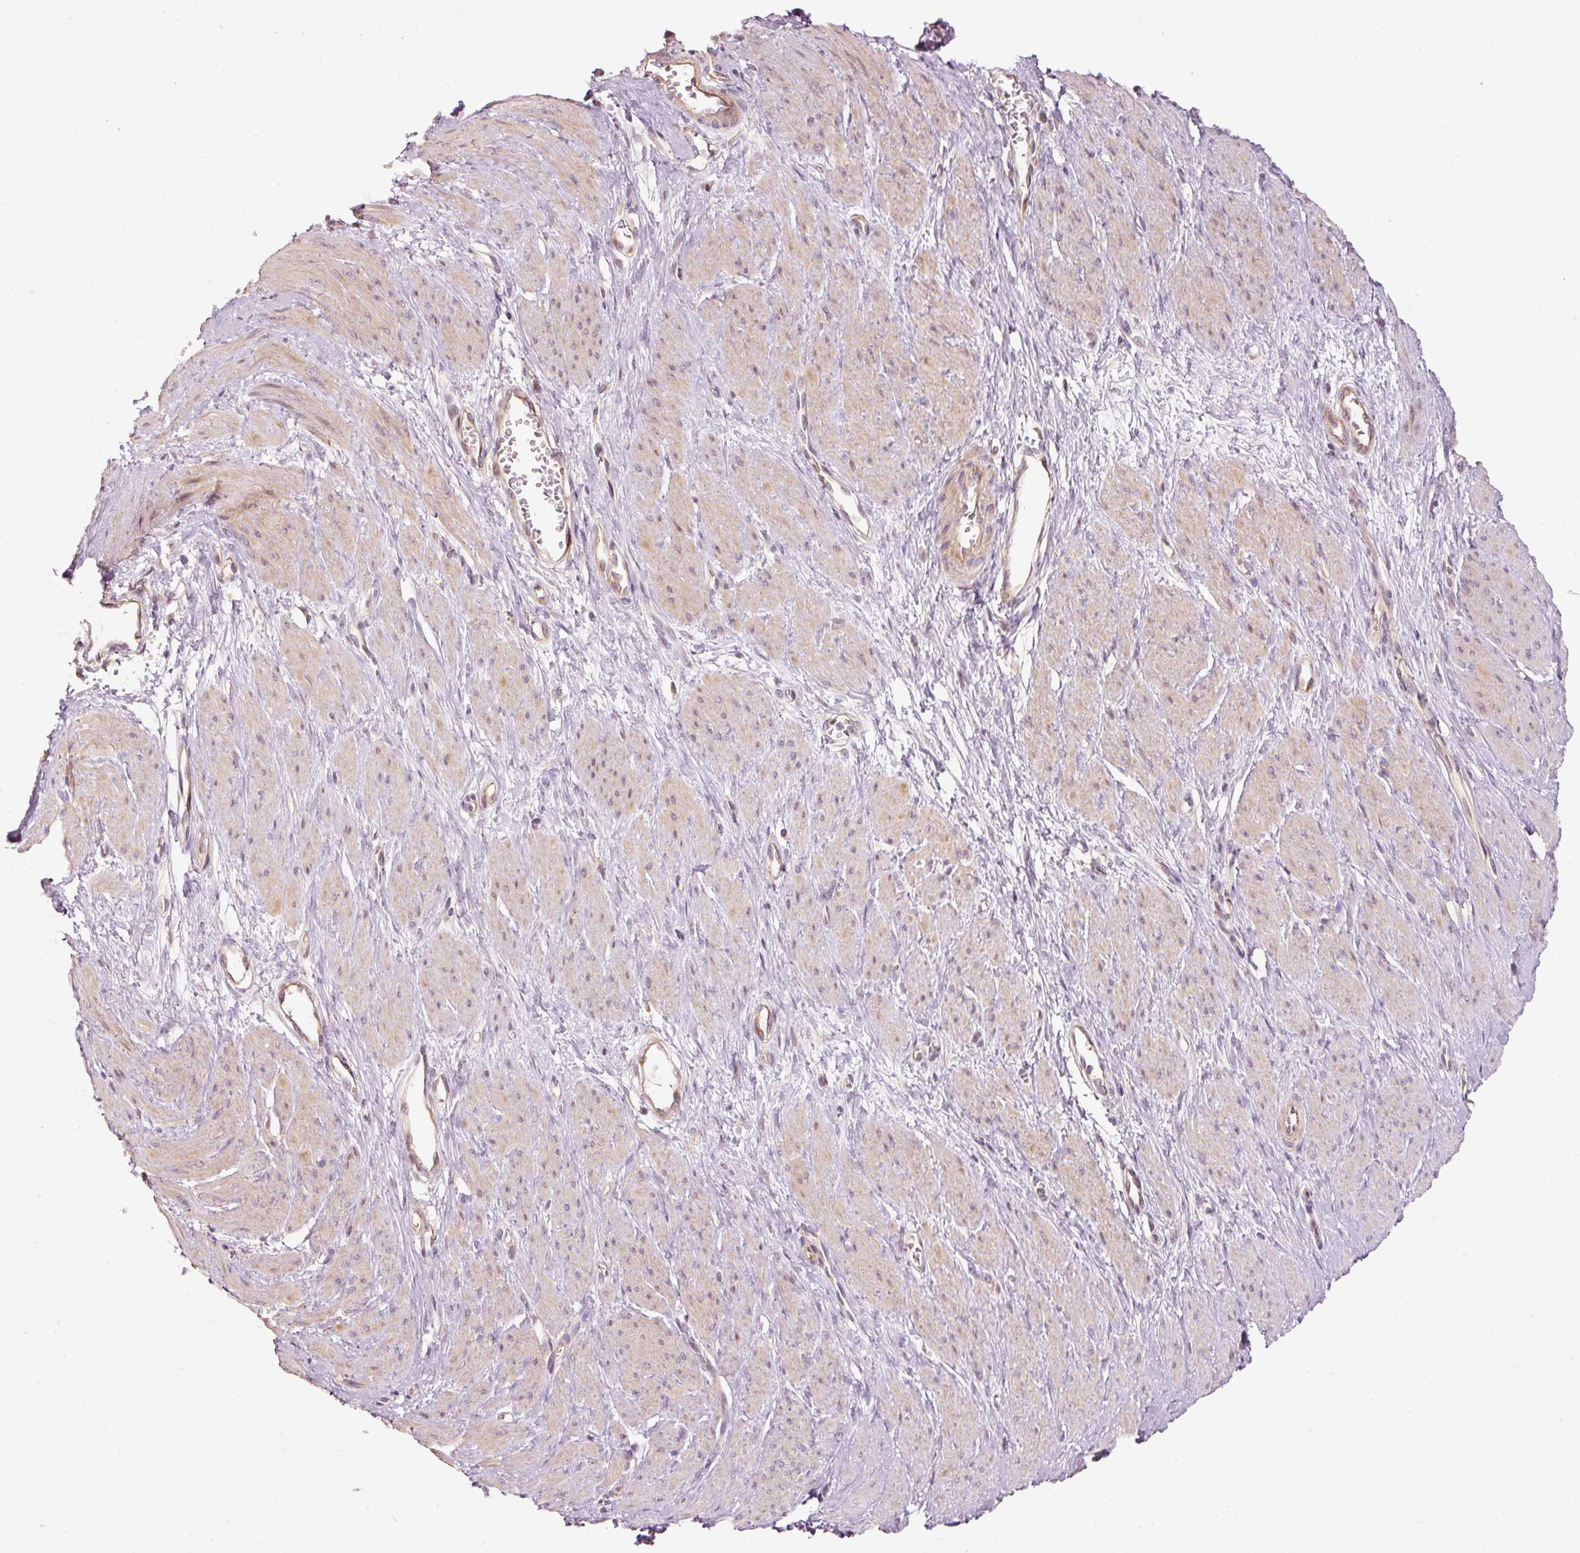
{"staining": {"intensity": "weak", "quantity": "25%-75%", "location": "cytoplasmic/membranous"}, "tissue": "smooth muscle", "cell_type": "Smooth muscle cells", "image_type": "normal", "snomed": [{"axis": "morphology", "description": "Normal tissue, NOS"}, {"axis": "topography", "description": "Smooth muscle"}, {"axis": "topography", "description": "Uterus"}], "caption": "Immunohistochemistry (DAB) staining of benign human smooth muscle exhibits weak cytoplasmic/membranous protein staining in about 25%-75% of smooth muscle cells.", "gene": "MAP10", "patient": {"sex": "female", "age": 39}}